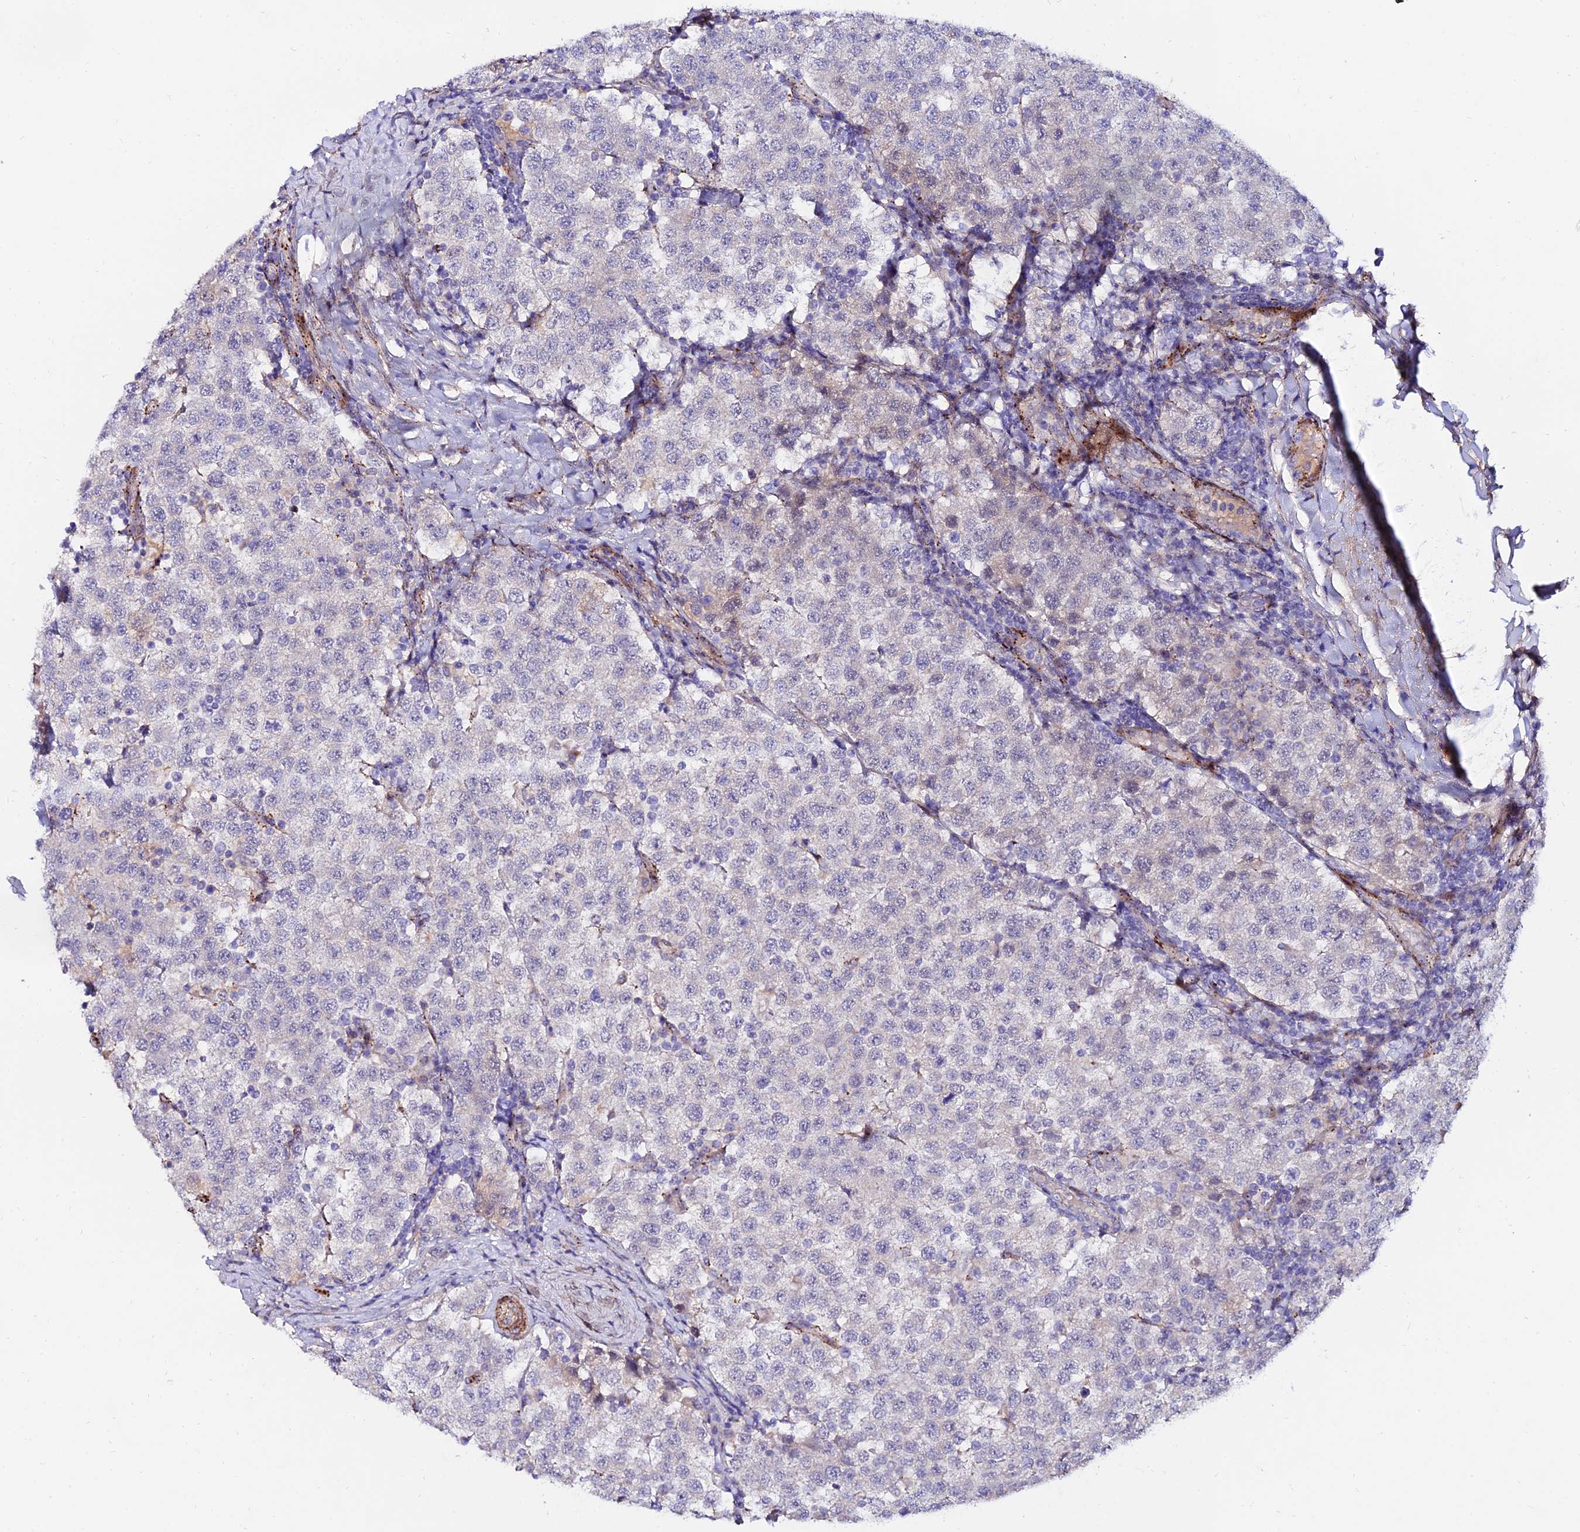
{"staining": {"intensity": "negative", "quantity": "none", "location": "none"}, "tissue": "testis cancer", "cell_type": "Tumor cells", "image_type": "cancer", "snomed": [{"axis": "morphology", "description": "Seminoma, NOS"}, {"axis": "topography", "description": "Testis"}], "caption": "Protein analysis of testis cancer displays no significant expression in tumor cells. (DAB (3,3'-diaminobenzidine) IHC visualized using brightfield microscopy, high magnification).", "gene": "ALDH3B2", "patient": {"sex": "male", "age": 34}}